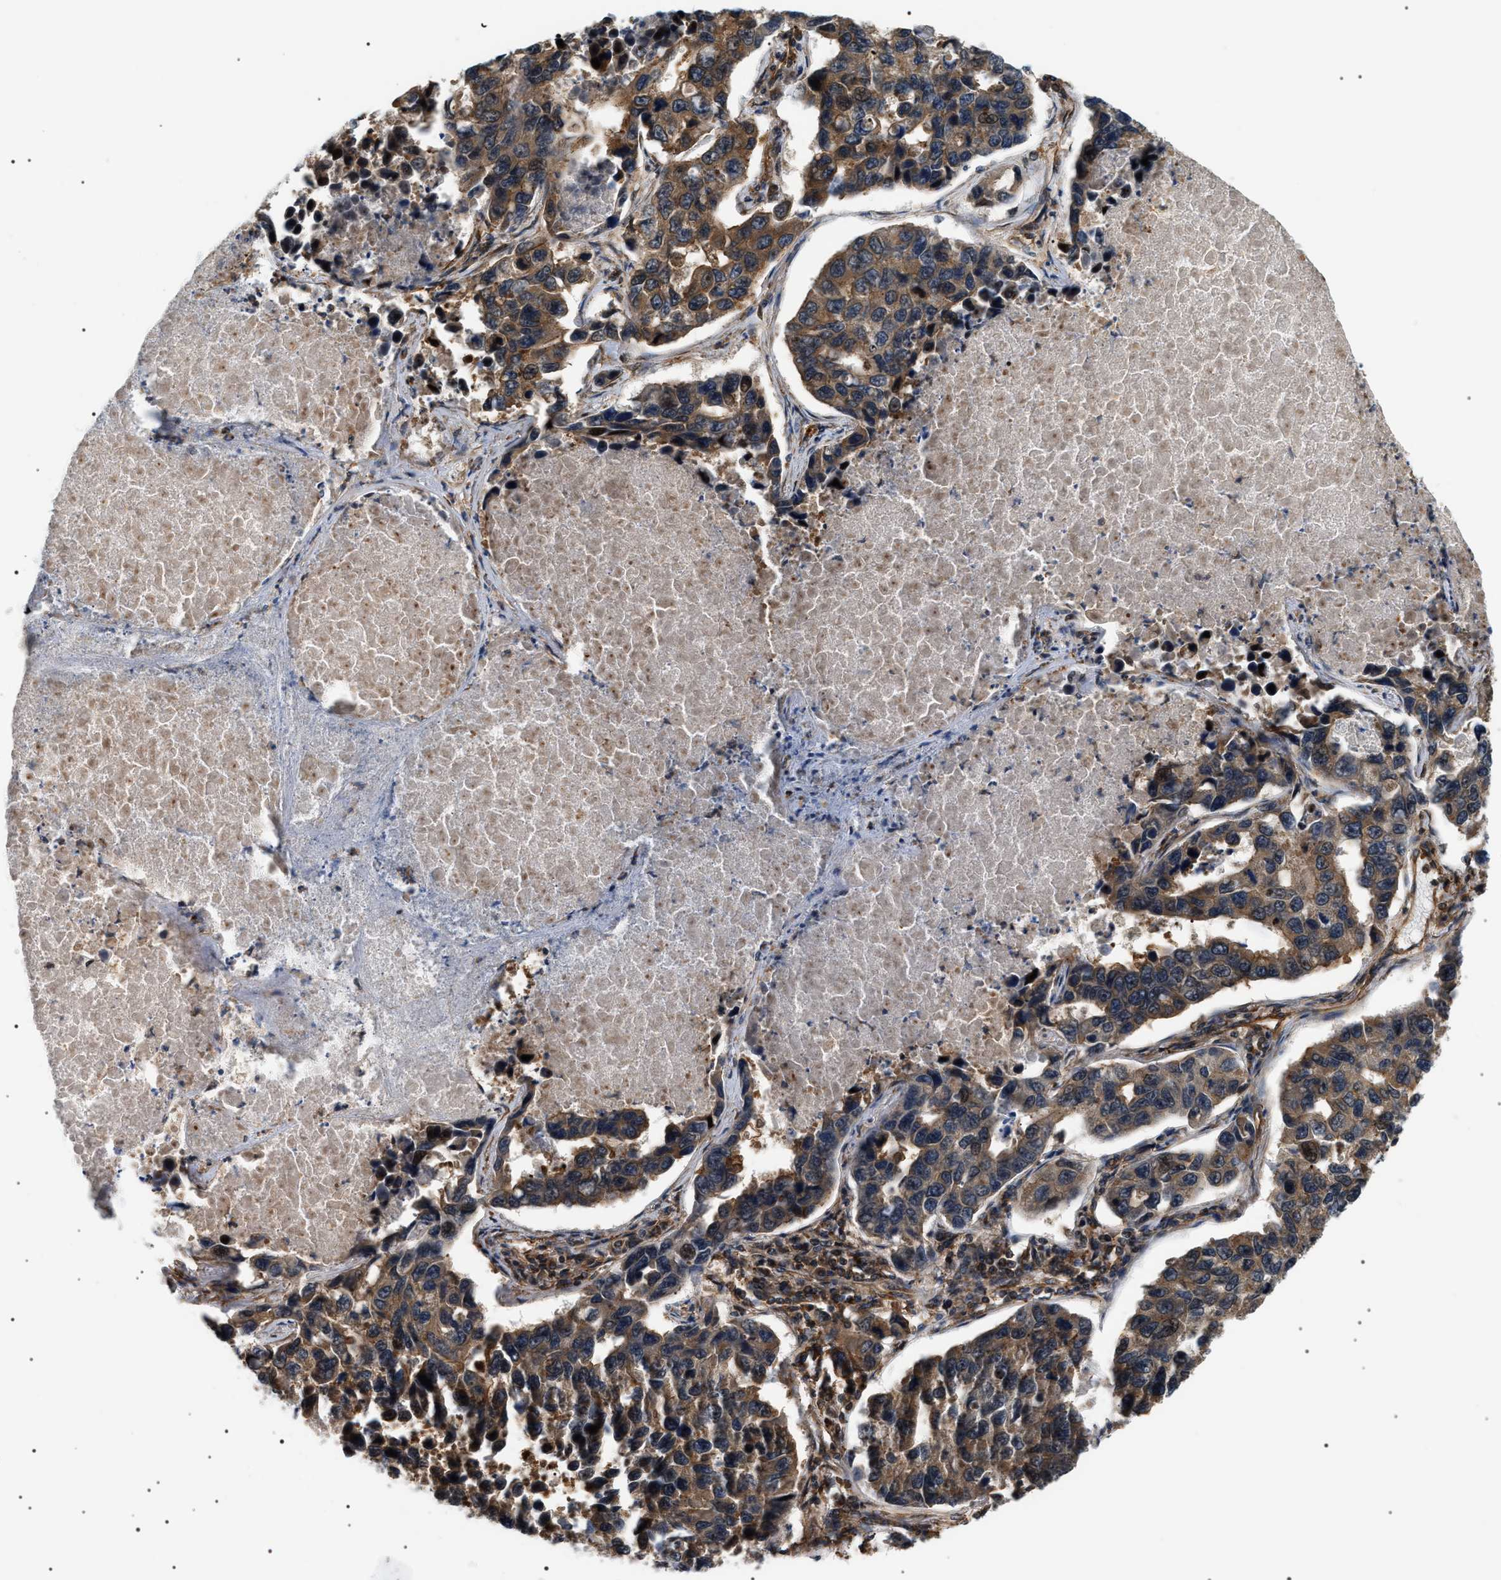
{"staining": {"intensity": "moderate", "quantity": ">75%", "location": "cytoplasmic/membranous"}, "tissue": "lung cancer", "cell_type": "Tumor cells", "image_type": "cancer", "snomed": [{"axis": "morphology", "description": "Adenocarcinoma, NOS"}, {"axis": "topography", "description": "Lung"}], "caption": "This photomicrograph reveals immunohistochemistry (IHC) staining of human adenocarcinoma (lung), with medium moderate cytoplasmic/membranous expression in approximately >75% of tumor cells.", "gene": "SH3GLB2", "patient": {"sex": "male", "age": 64}}